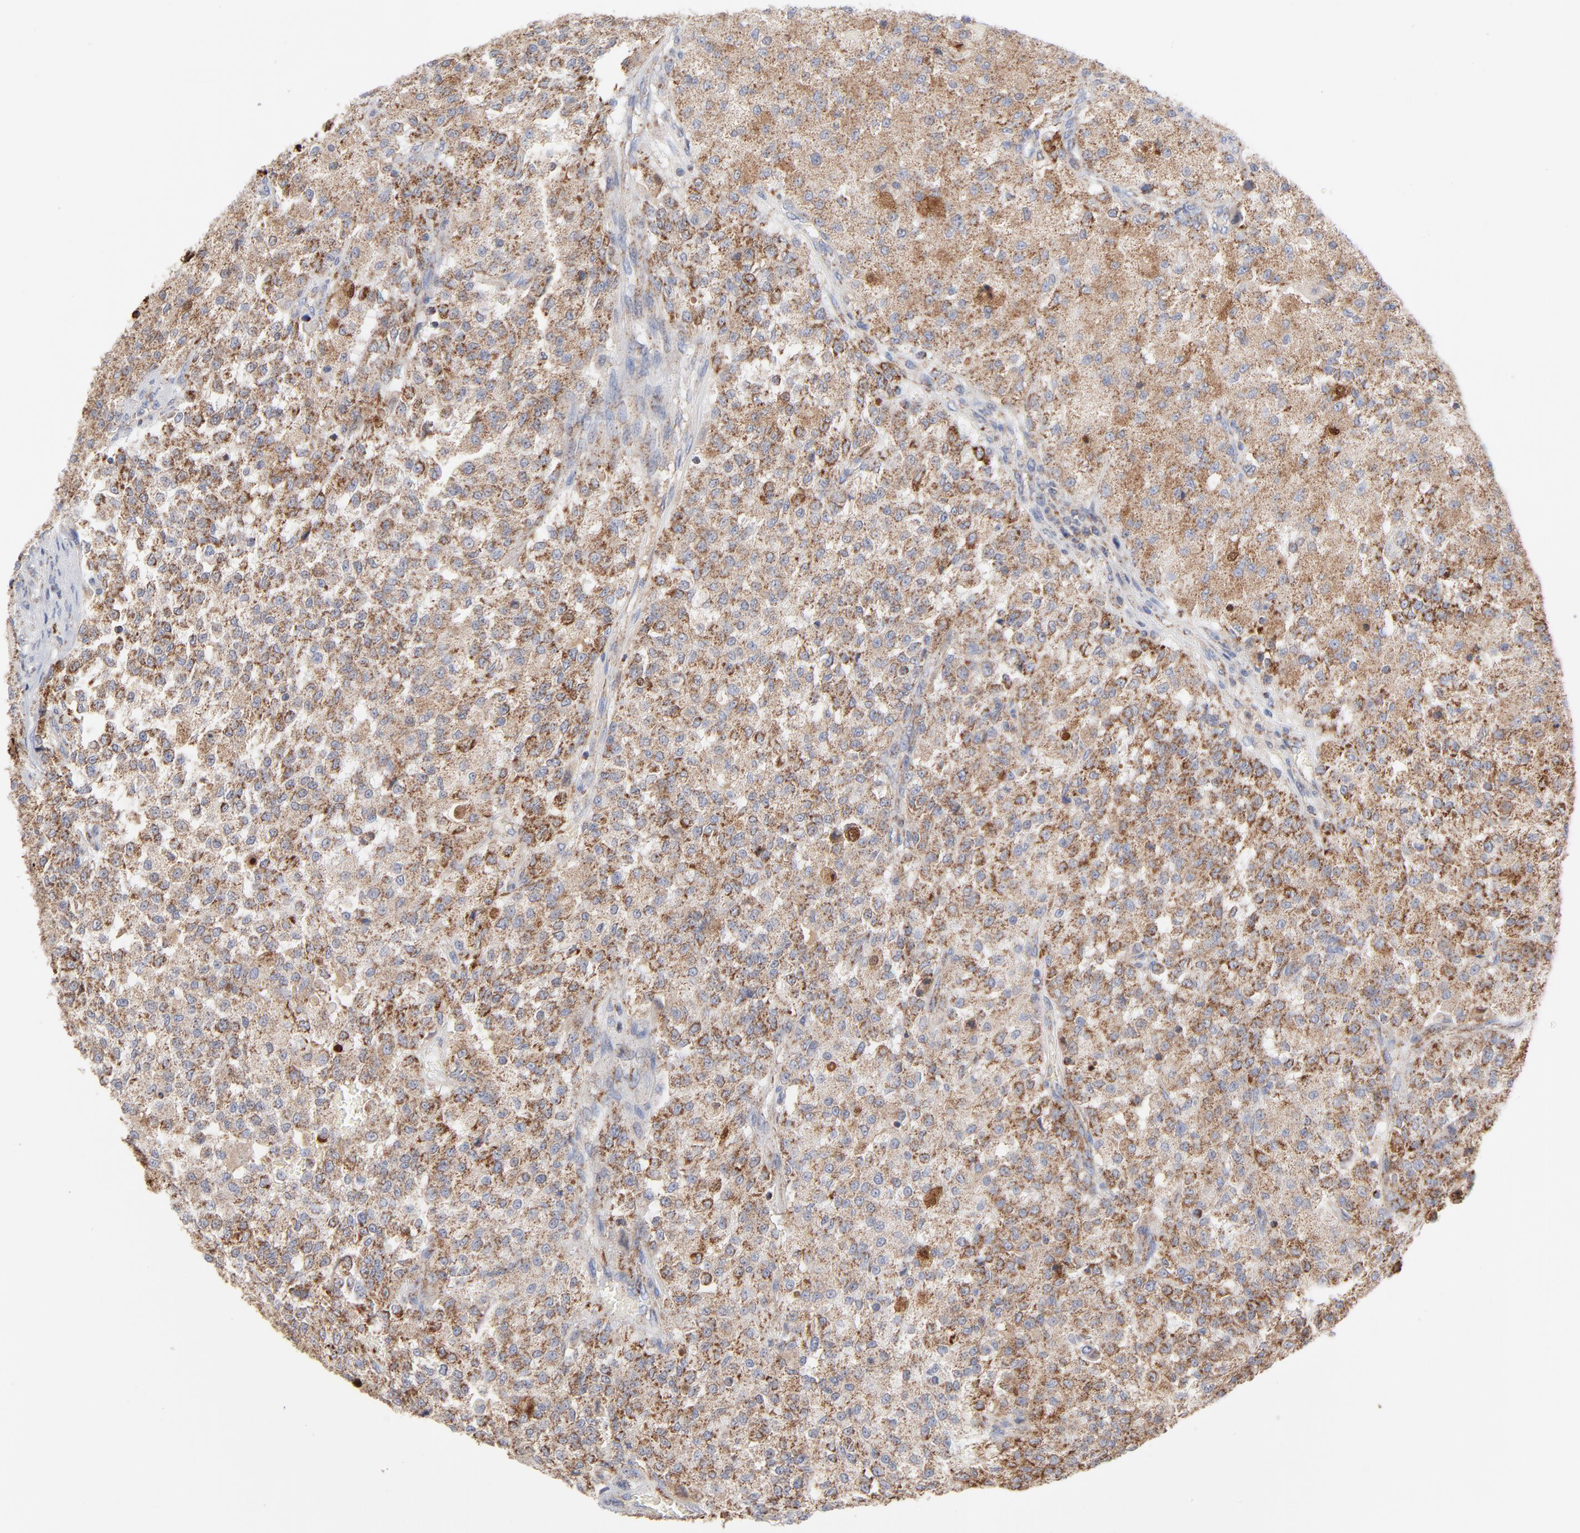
{"staining": {"intensity": "strong", "quantity": ">75%", "location": "cytoplasmic/membranous,nuclear"}, "tissue": "testis cancer", "cell_type": "Tumor cells", "image_type": "cancer", "snomed": [{"axis": "morphology", "description": "Seminoma, NOS"}, {"axis": "topography", "description": "Testis"}], "caption": "Tumor cells reveal high levels of strong cytoplasmic/membranous and nuclear expression in approximately >75% of cells in testis cancer (seminoma).", "gene": "DIABLO", "patient": {"sex": "male", "age": 59}}